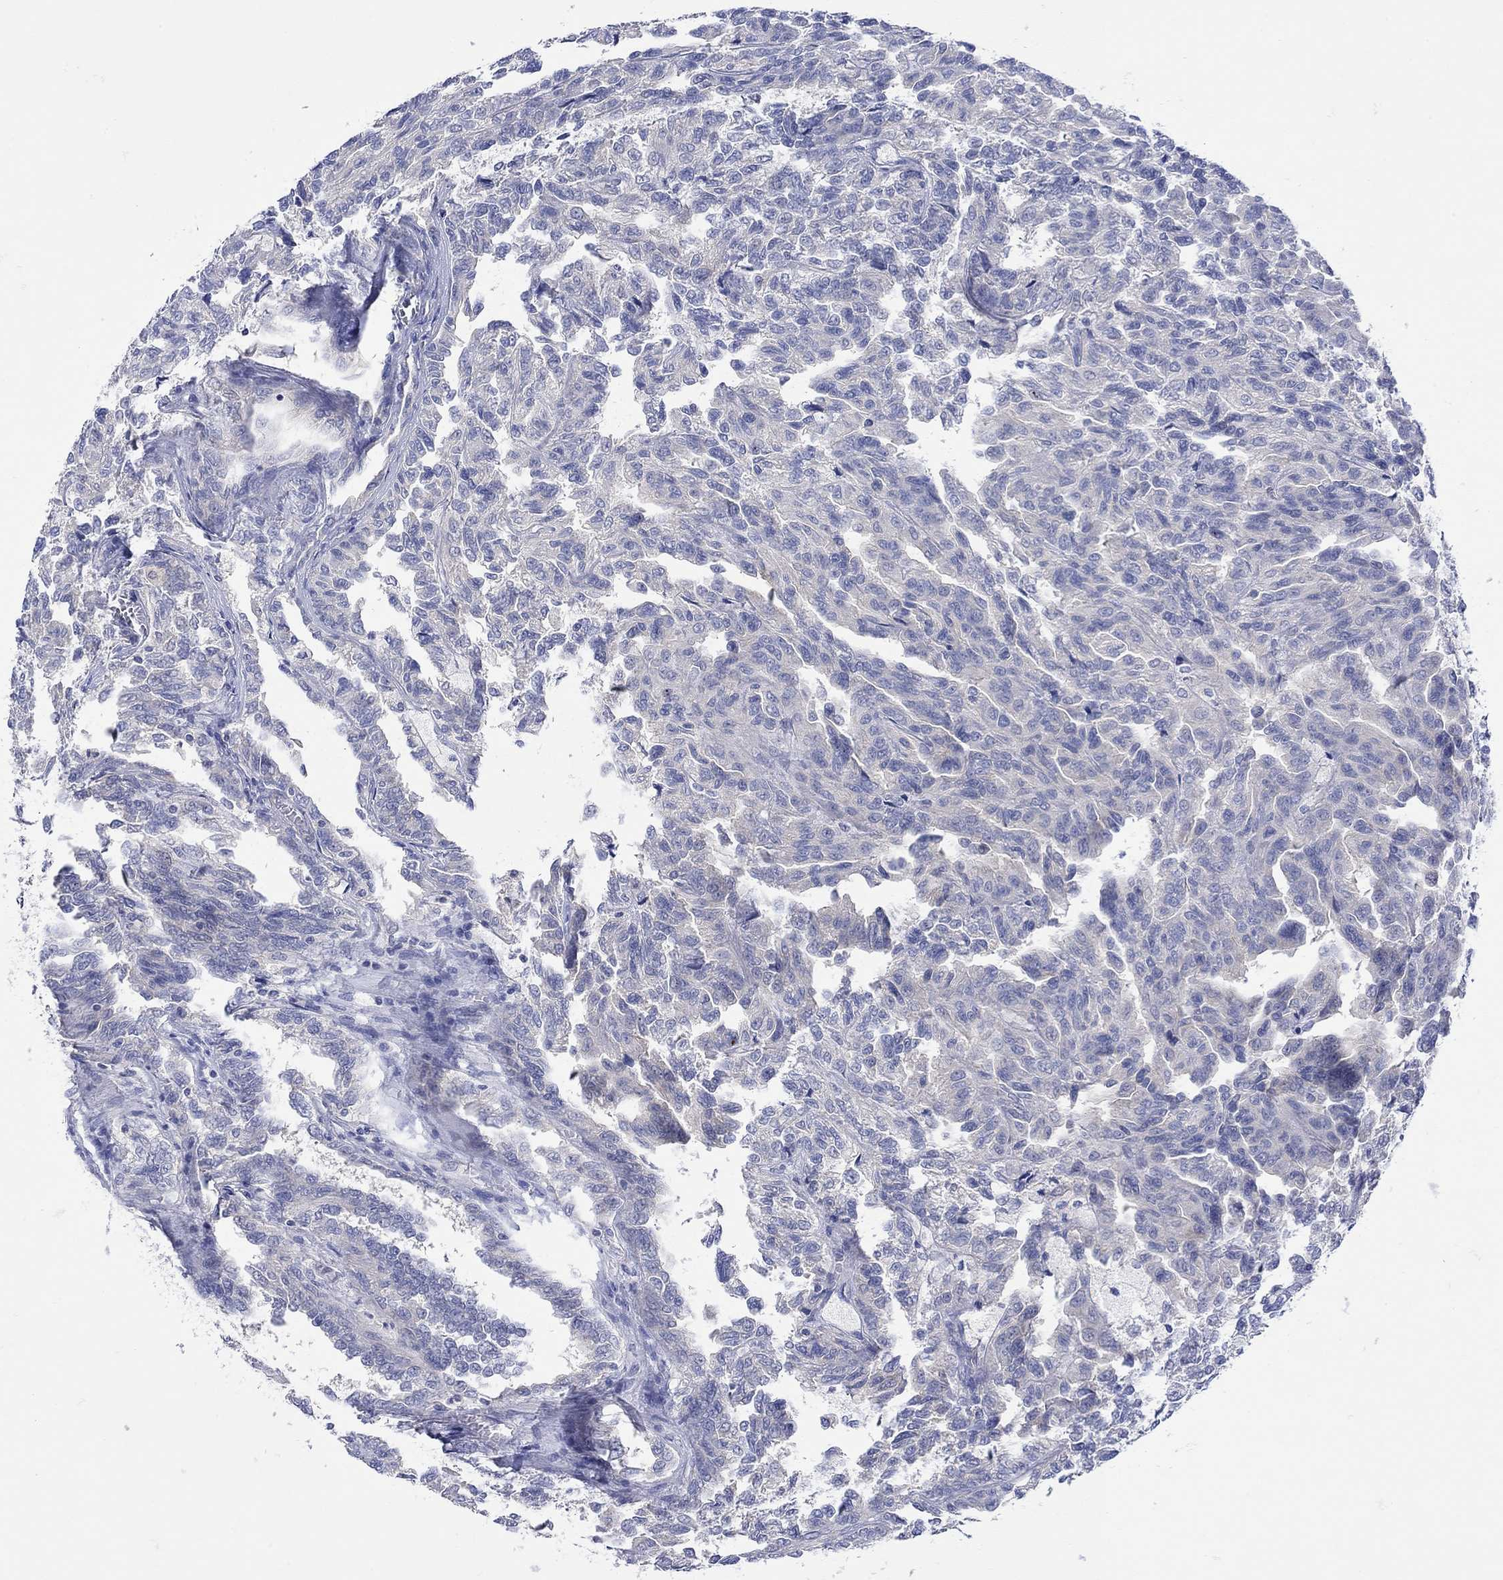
{"staining": {"intensity": "negative", "quantity": "none", "location": "none"}, "tissue": "renal cancer", "cell_type": "Tumor cells", "image_type": "cancer", "snomed": [{"axis": "morphology", "description": "Adenocarcinoma, NOS"}, {"axis": "topography", "description": "Kidney"}], "caption": "Immunohistochemistry (IHC) of renal cancer (adenocarcinoma) shows no staining in tumor cells. (Brightfield microscopy of DAB IHC at high magnification).", "gene": "MSI1", "patient": {"sex": "male", "age": 79}}